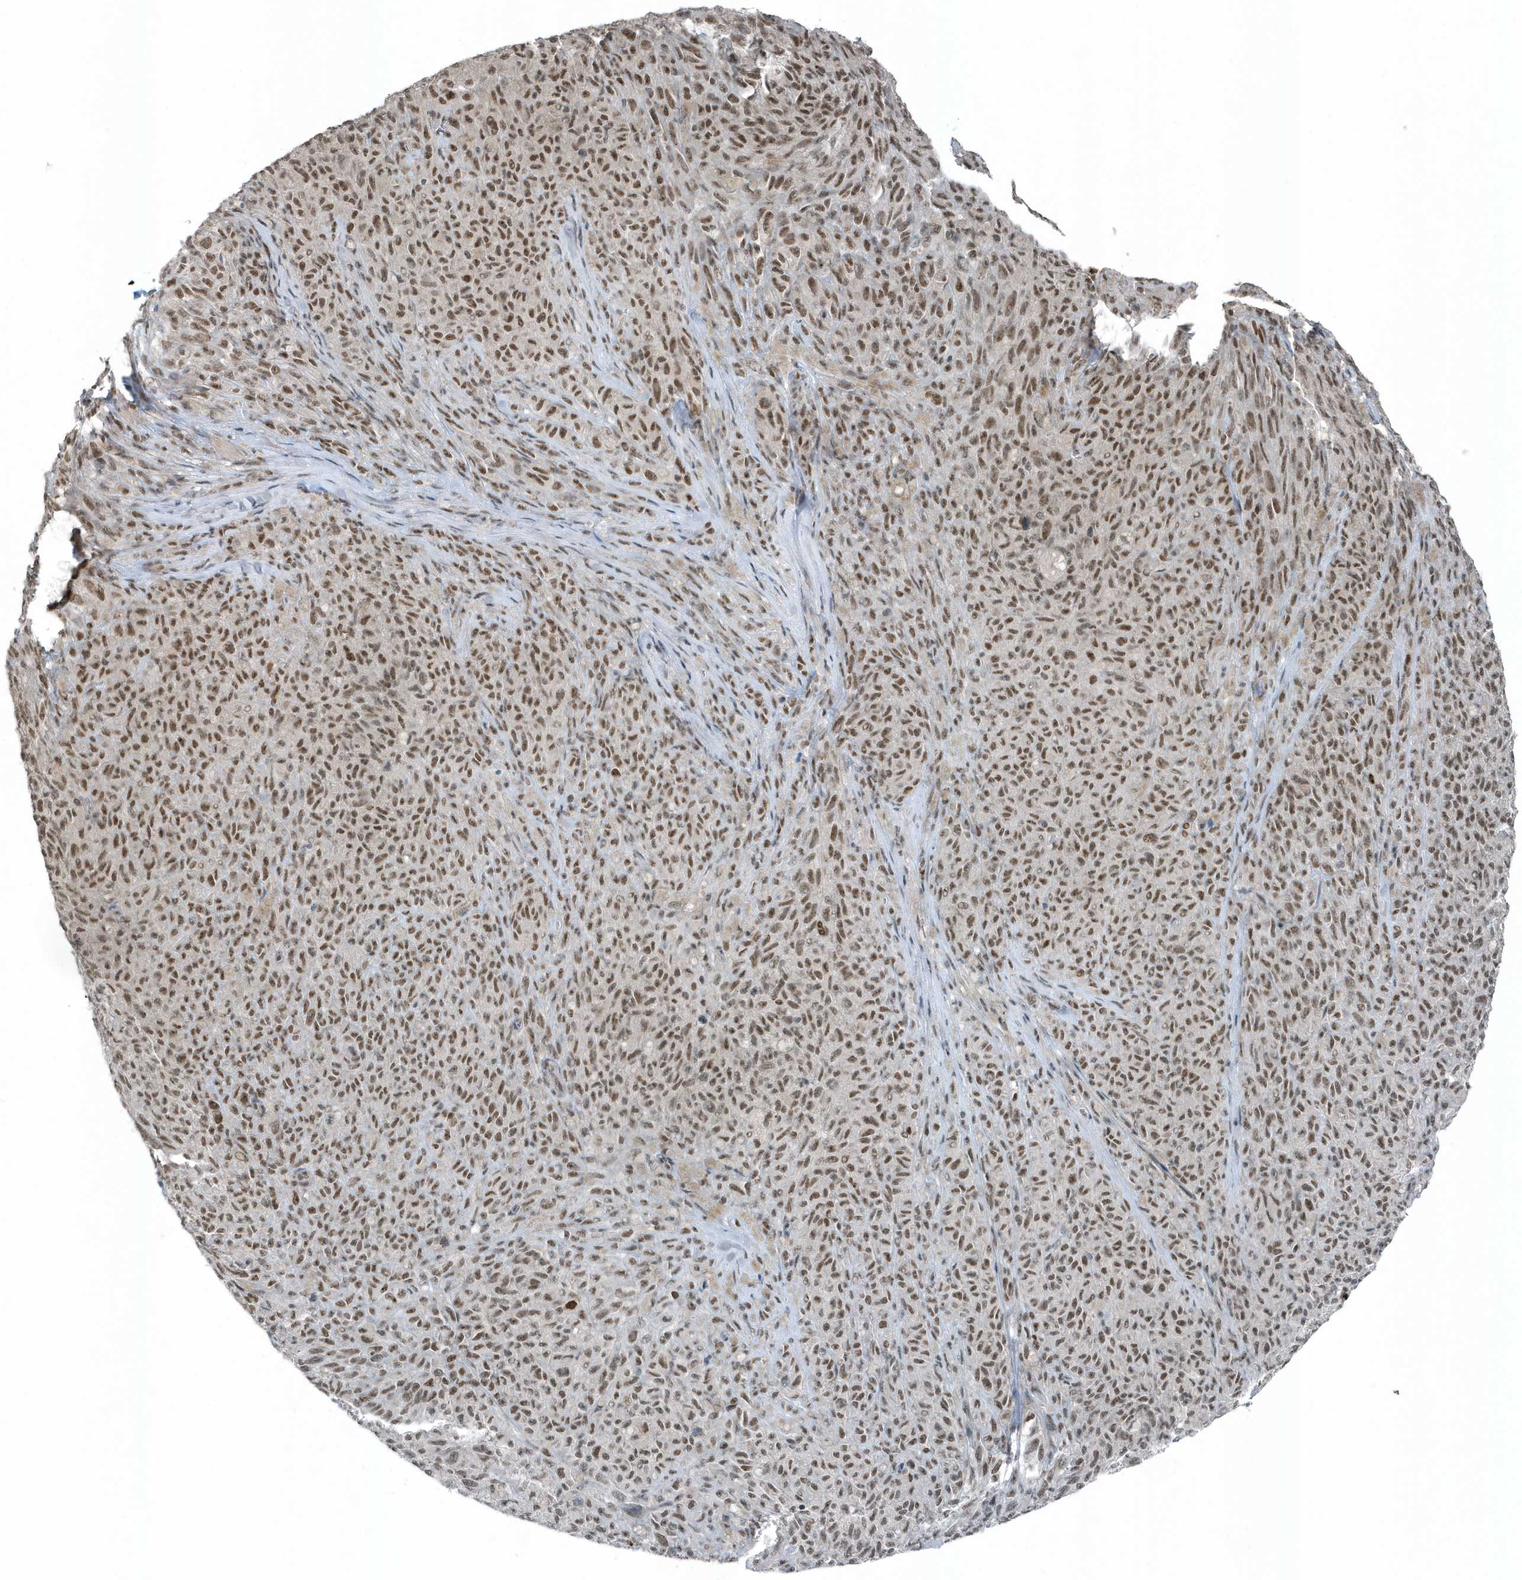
{"staining": {"intensity": "moderate", "quantity": ">75%", "location": "nuclear"}, "tissue": "melanoma", "cell_type": "Tumor cells", "image_type": "cancer", "snomed": [{"axis": "morphology", "description": "Malignant melanoma, NOS"}, {"axis": "topography", "description": "Skin"}], "caption": "Tumor cells demonstrate moderate nuclear staining in about >75% of cells in melanoma. (Brightfield microscopy of DAB IHC at high magnification).", "gene": "YTHDC1", "patient": {"sex": "female", "age": 82}}